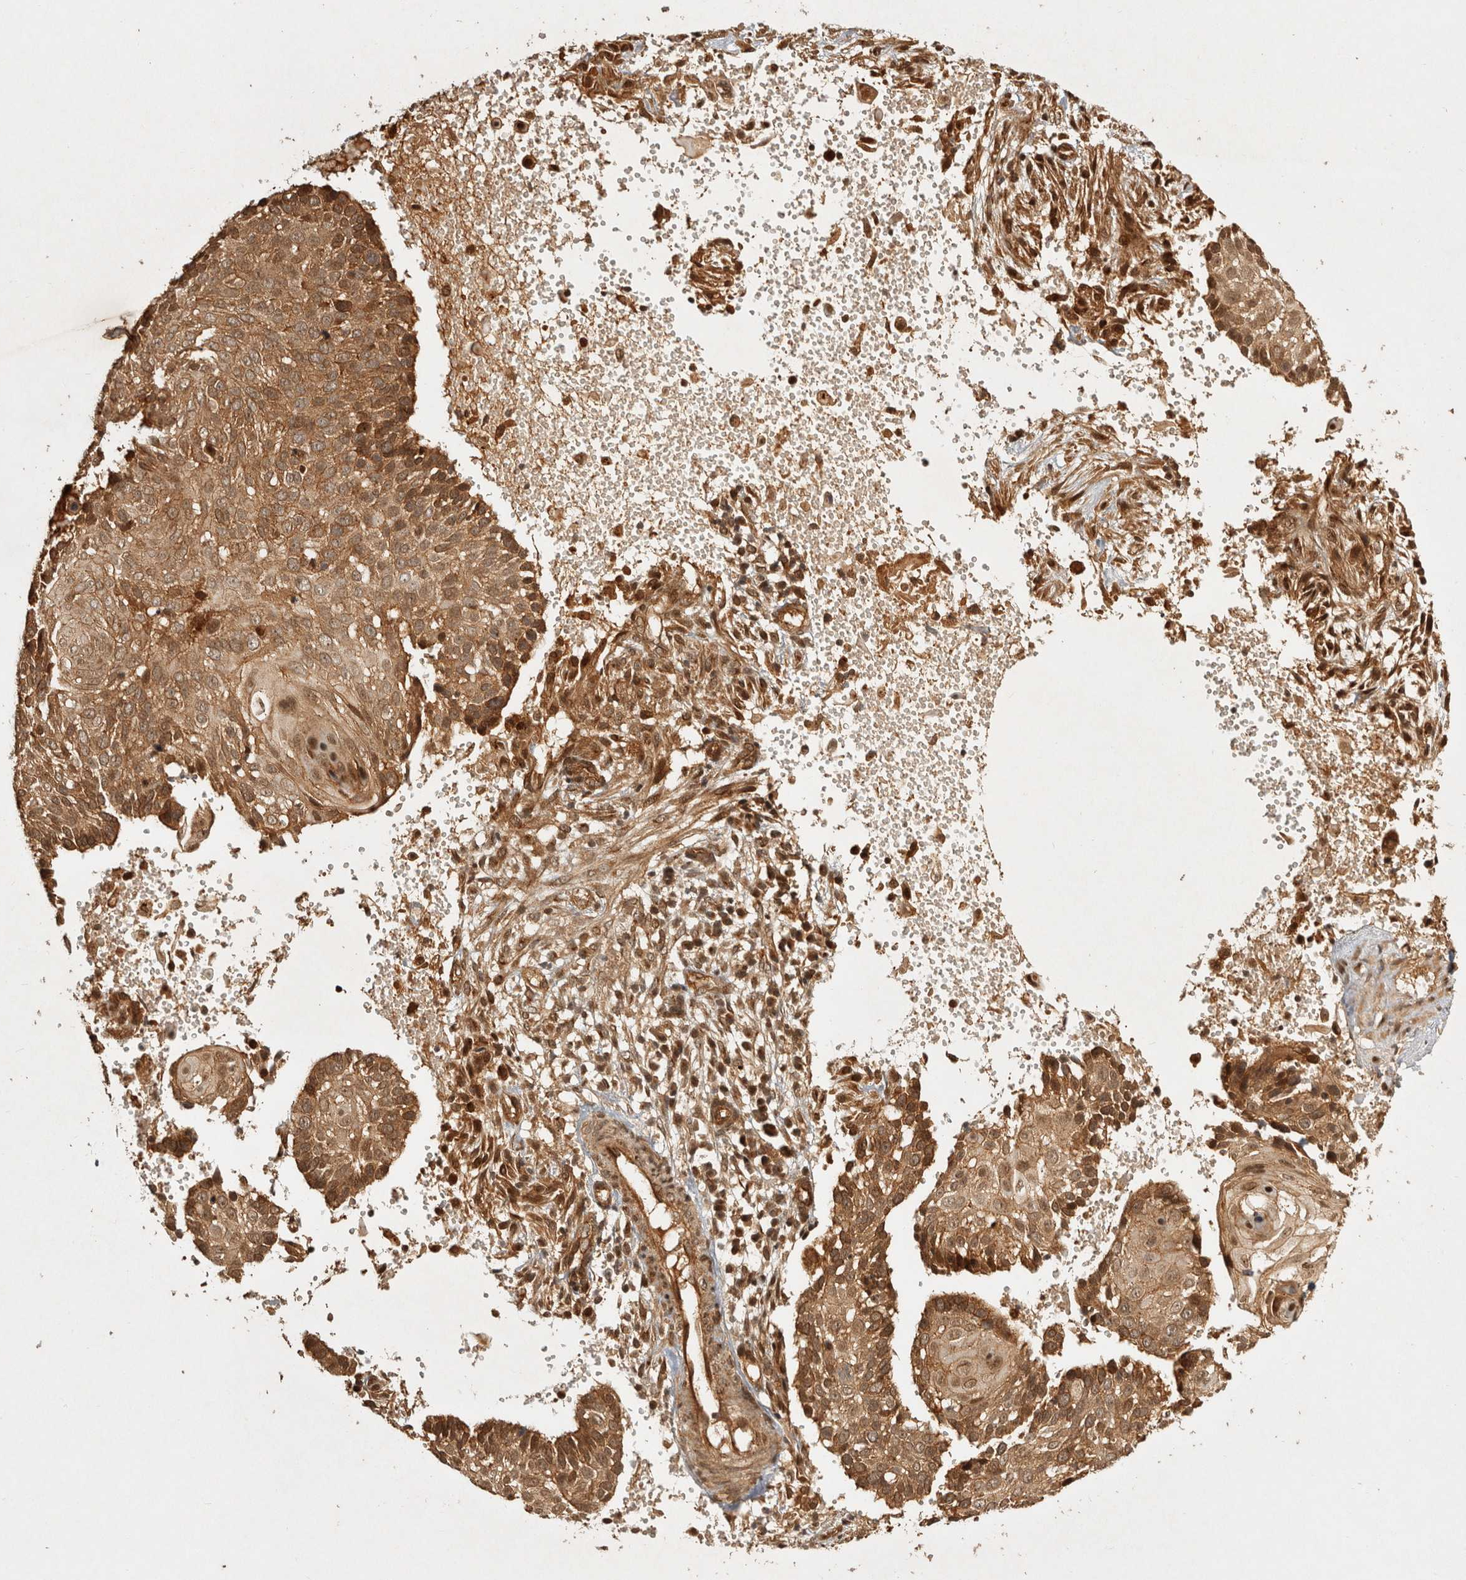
{"staining": {"intensity": "moderate", "quantity": ">75%", "location": "cytoplasmic/membranous"}, "tissue": "cervical cancer", "cell_type": "Tumor cells", "image_type": "cancer", "snomed": [{"axis": "morphology", "description": "Squamous cell carcinoma, NOS"}, {"axis": "topography", "description": "Cervix"}], "caption": "Cervical squamous cell carcinoma stained for a protein (brown) demonstrates moderate cytoplasmic/membranous positive positivity in approximately >75% of tumor cells.", "gene": "CAMSAP2", "patient": {"sex": "female", "age": 74}}